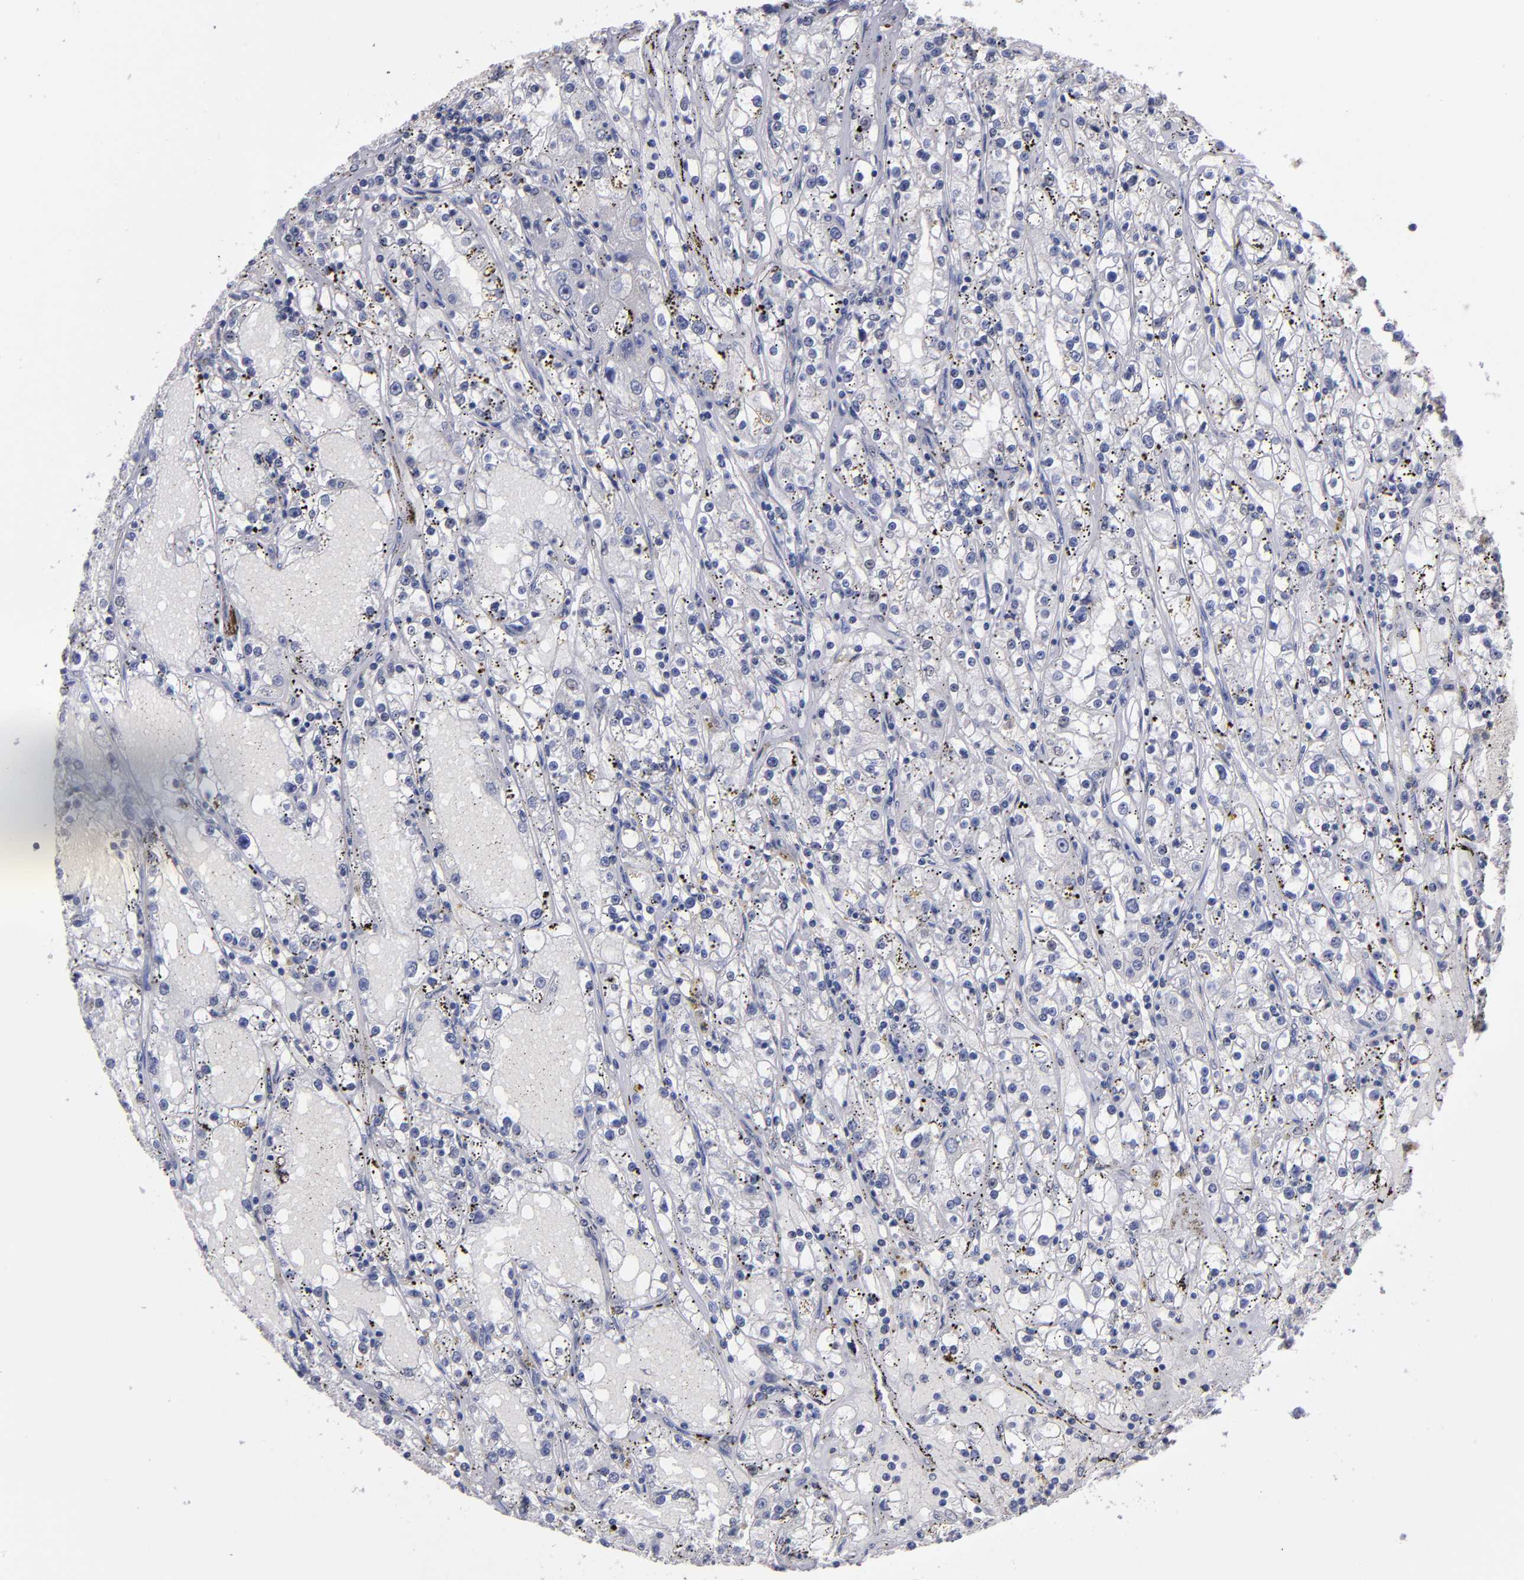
{"staining": {"intensity": "negative", "quantity": "none", "location": "none"}, "tissue": "renal cancer", "cell_type": "Tumor cells", "image_type": "cancer", "snomed": [{"axis": "morphology", "description": "Adenocarcinoma, NOS"}, {"axis": "topography", "description": "Kidney"}], "caption": "Protein analysis of adenocarcinoma (renal) reveals no significant expression in tumor cells.", "gene": "CDH3", "patient": {"sex": "male", "age": 56}}